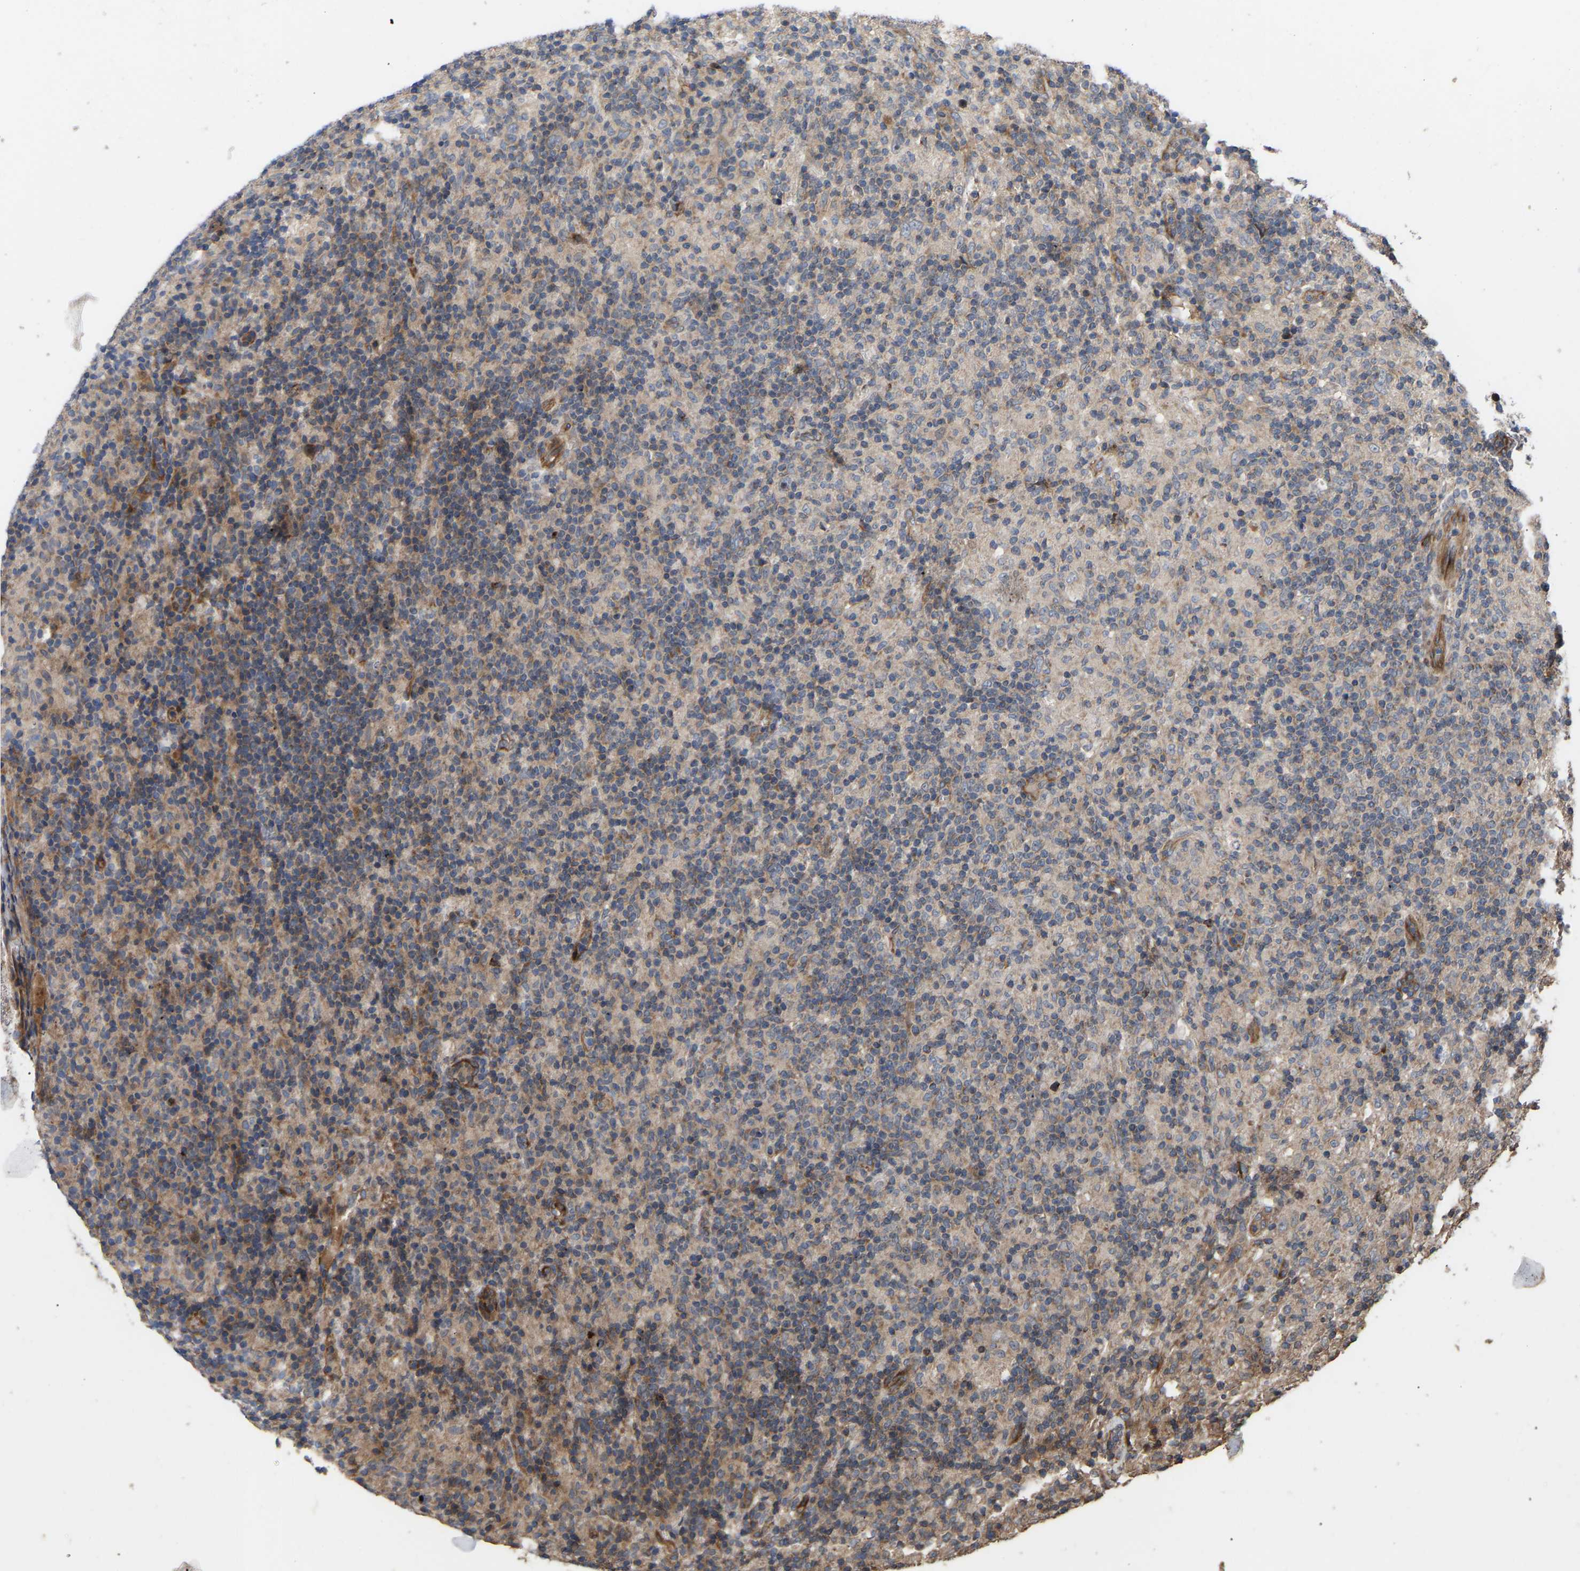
{"staining": {"intensity": "negative", "quantity": "none", "location": "none"}, "tissue": "lymphoma", "cell_type": "Tumor cells", "image_type": "cancer", "snomed": [{"axis": "morphology", "description": "Hodgkin's disease, NOS"}, {"axis": "topography", "description": "Lymph node"}], "caption": "DAB immunohistochemical staining of human lymphoma demonstrates no significant expression in tumor cells. (DAB immunohistochemistry (IHC), high magnification).", "gene": "STAU1", "patient": {"sex": "male", "age": 70}}